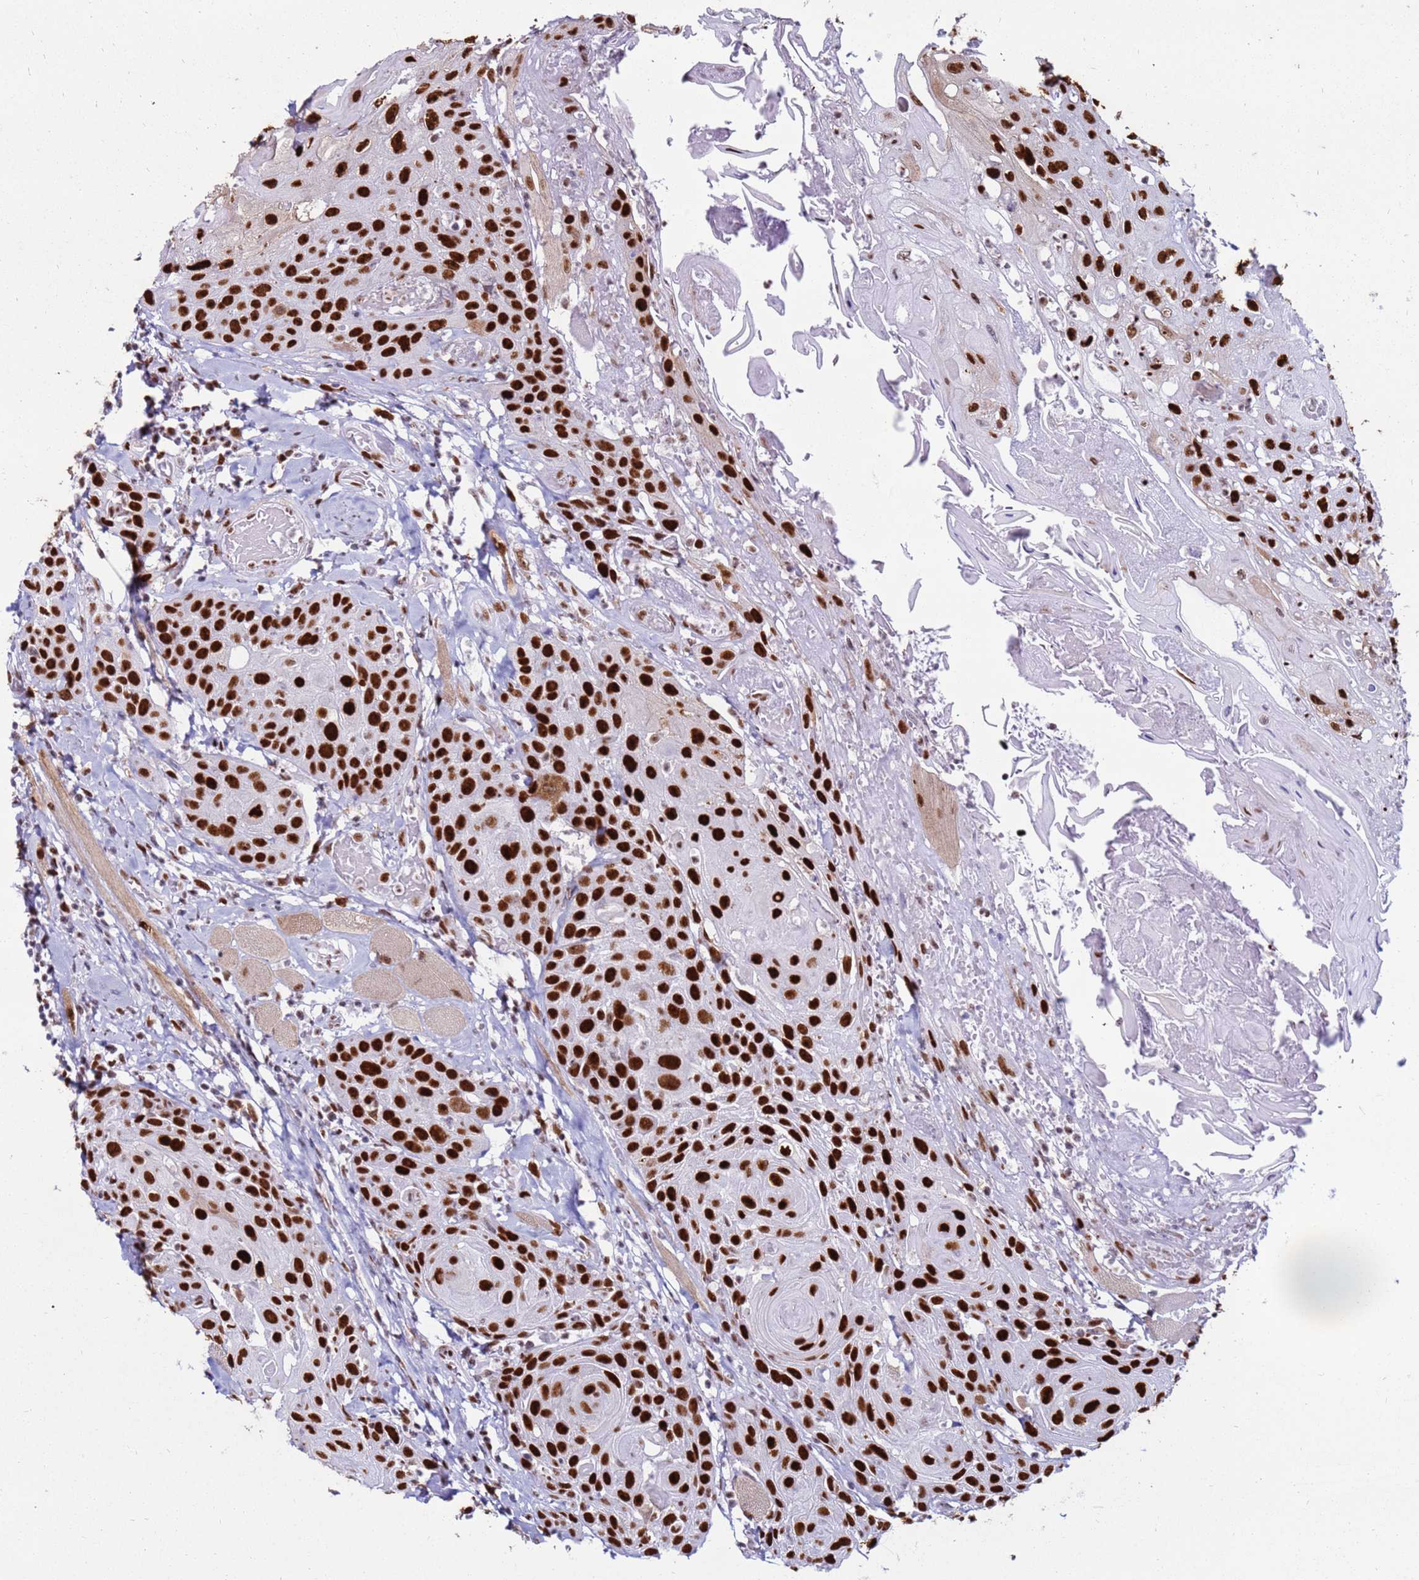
{"staining": {"intensity": "strong", "quantity": ">75%", "location": "nuclear"}, "tissue": "head and neck cancer", "cell_type": "Tumor cells", "image_type": "cancer", "snomed": [{"axis": "morphology", "description": "Squamous cell carcinoma, NOS"}, {"axis": "topography", "description": "Head-Neck"}], "caption": "An immunohistochemistry photomicrograph of tumor tissue is shown. Protein staining in brown shows strong nuclear positivity in head and neck squamous cell carcinoma within tumor cells.", "gene": "KPNA4", "patient": {"sex": "female", "age": 59}}